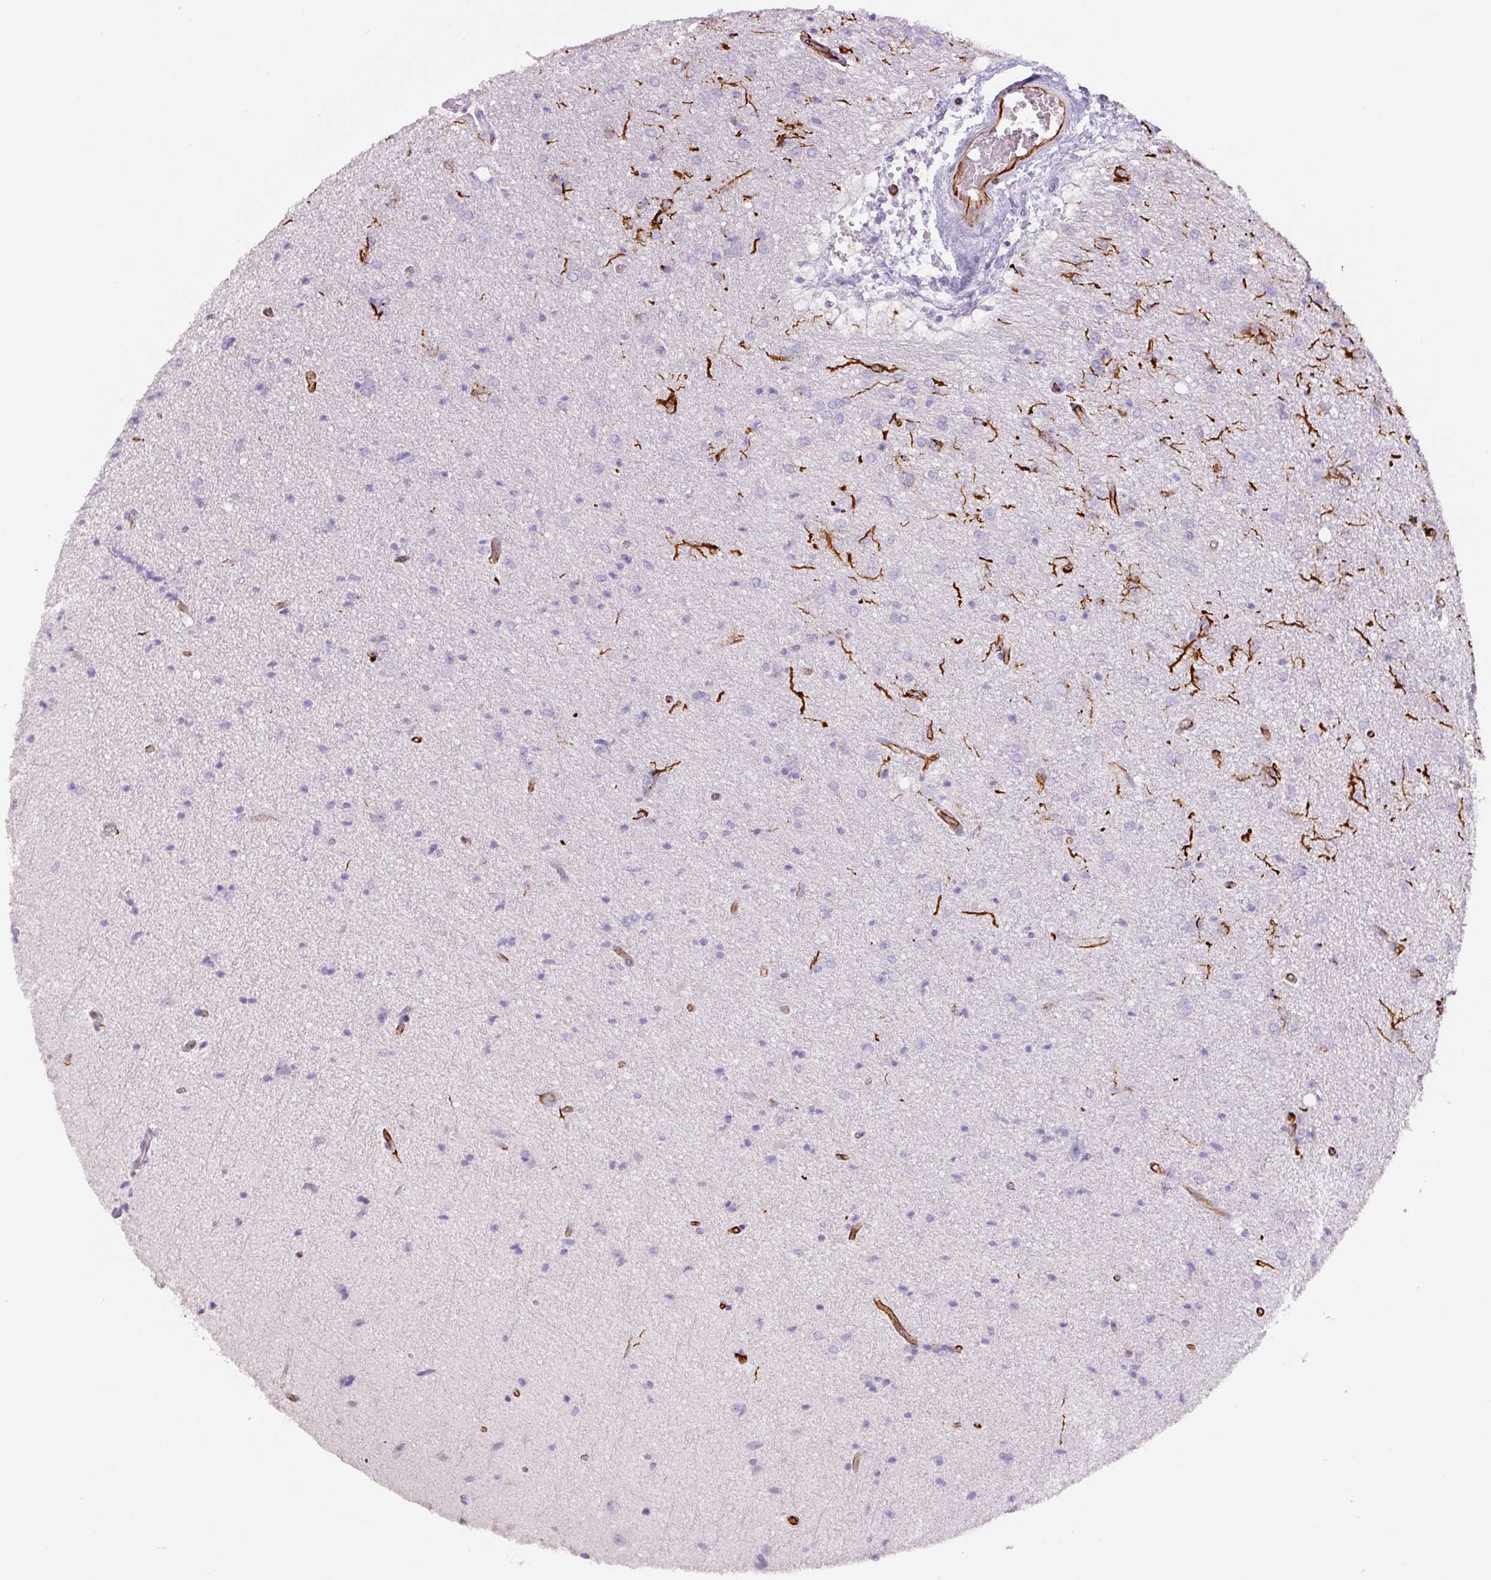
{"staining": {"intensity": "negative", "quantity": "none", "location": "none"}, "tissue": "glioma", "cell_type": "Tumor cells", "image_type": "cancer", "snomed": [{"axis": "morphology", "description": "Glioma, malignant, Low grade"}, {"axis": "topography", "description": "Brain"}], "caption": "A photomicrograph of malignant glioma (low-grade) stained for a protein reveals no brown staining in tumor cells.", "gene": "NES", "patient": {"sex": "male", "age": 26}}